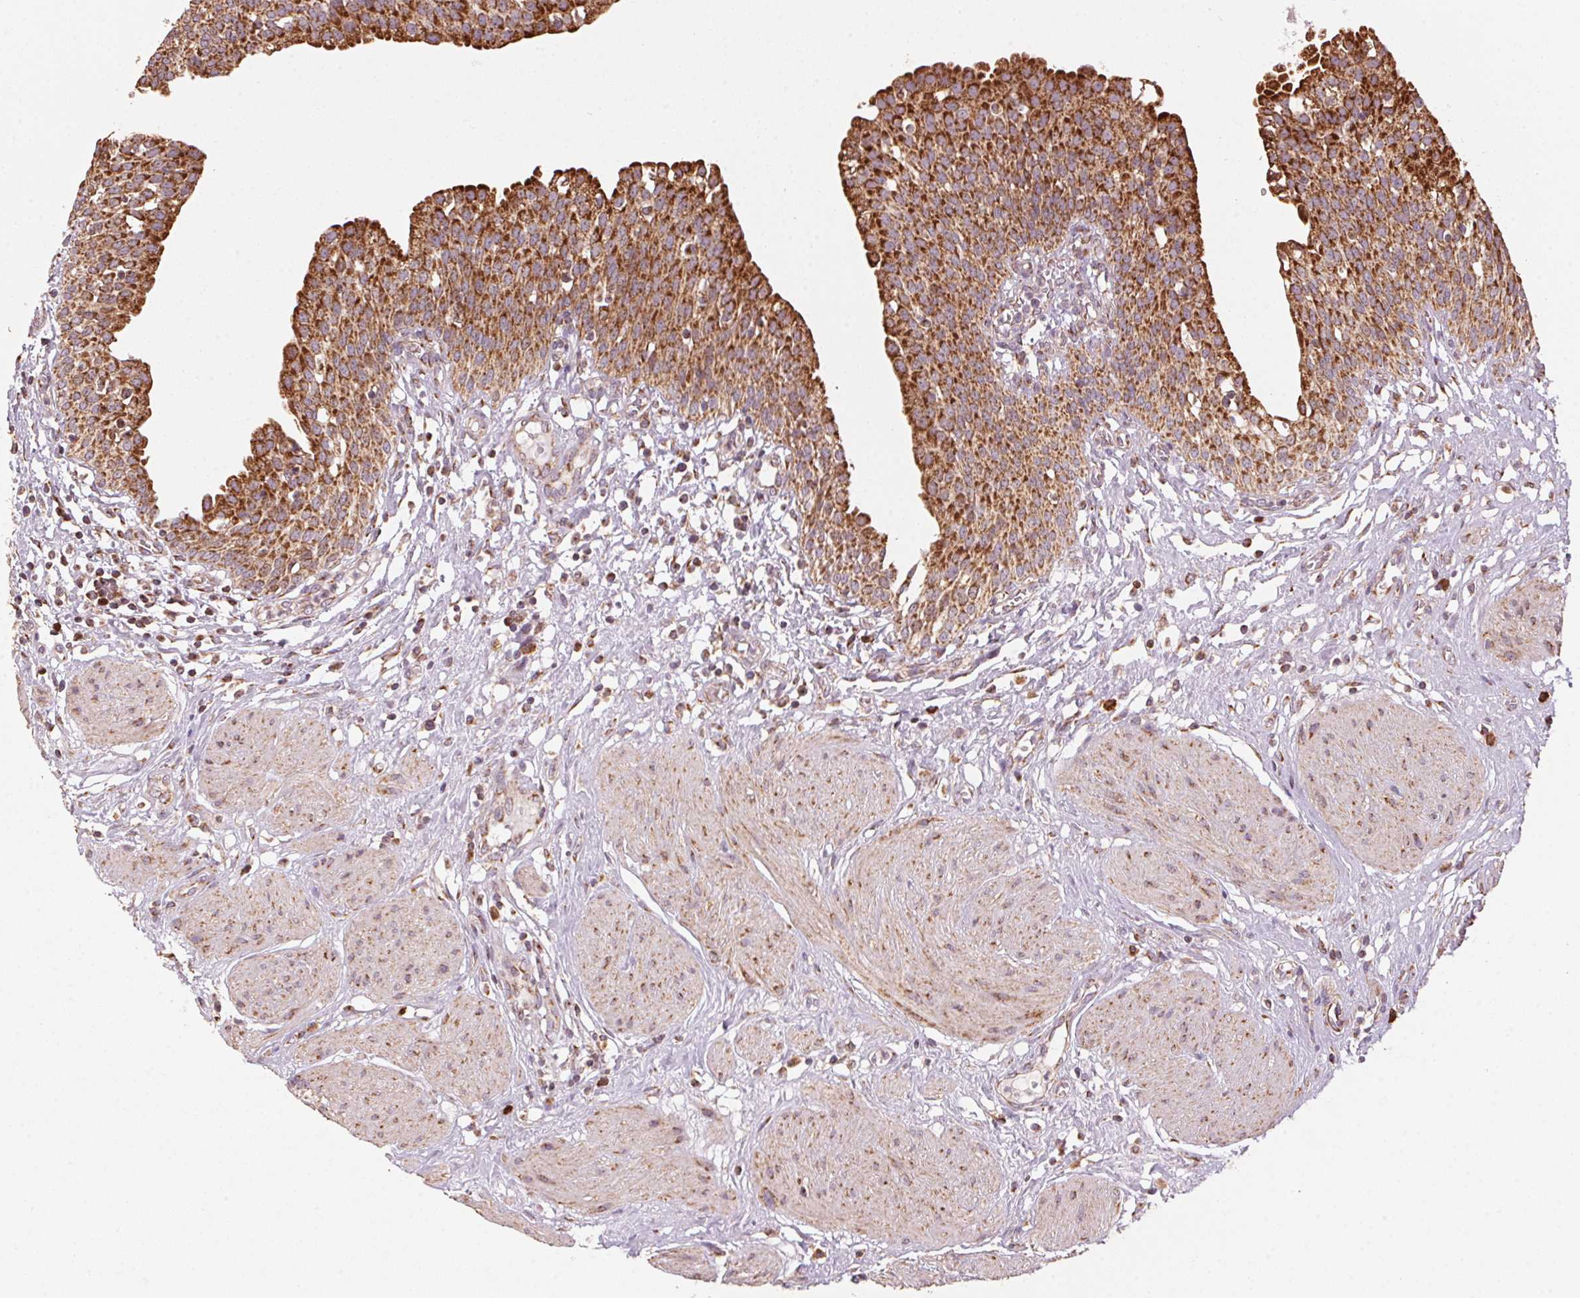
{"staining": {"intensity": "strong", "quantity": ">75%", "location": "cytoplasmic/membranous"}, "tissue": "urinary bladder", "cell_type": "Urothelial cells", "image_type": "normal", "snomed": [{"axis": "morphology", "description": "Normal tissue, NOS"}, {"axis": "topography", "description": "Urinary bladder"}], "caption": "The image displays immunohistochemical staining of normal urinary bladder. There is strong cytoplasmic/membranous expression is identified in approximately >75% of urothelial cells. (DAB IHC, brown staining for protein, blue staining for nuclei).", "gene": "TOMM70", "patient": {"sex": "male", "age": 55}}